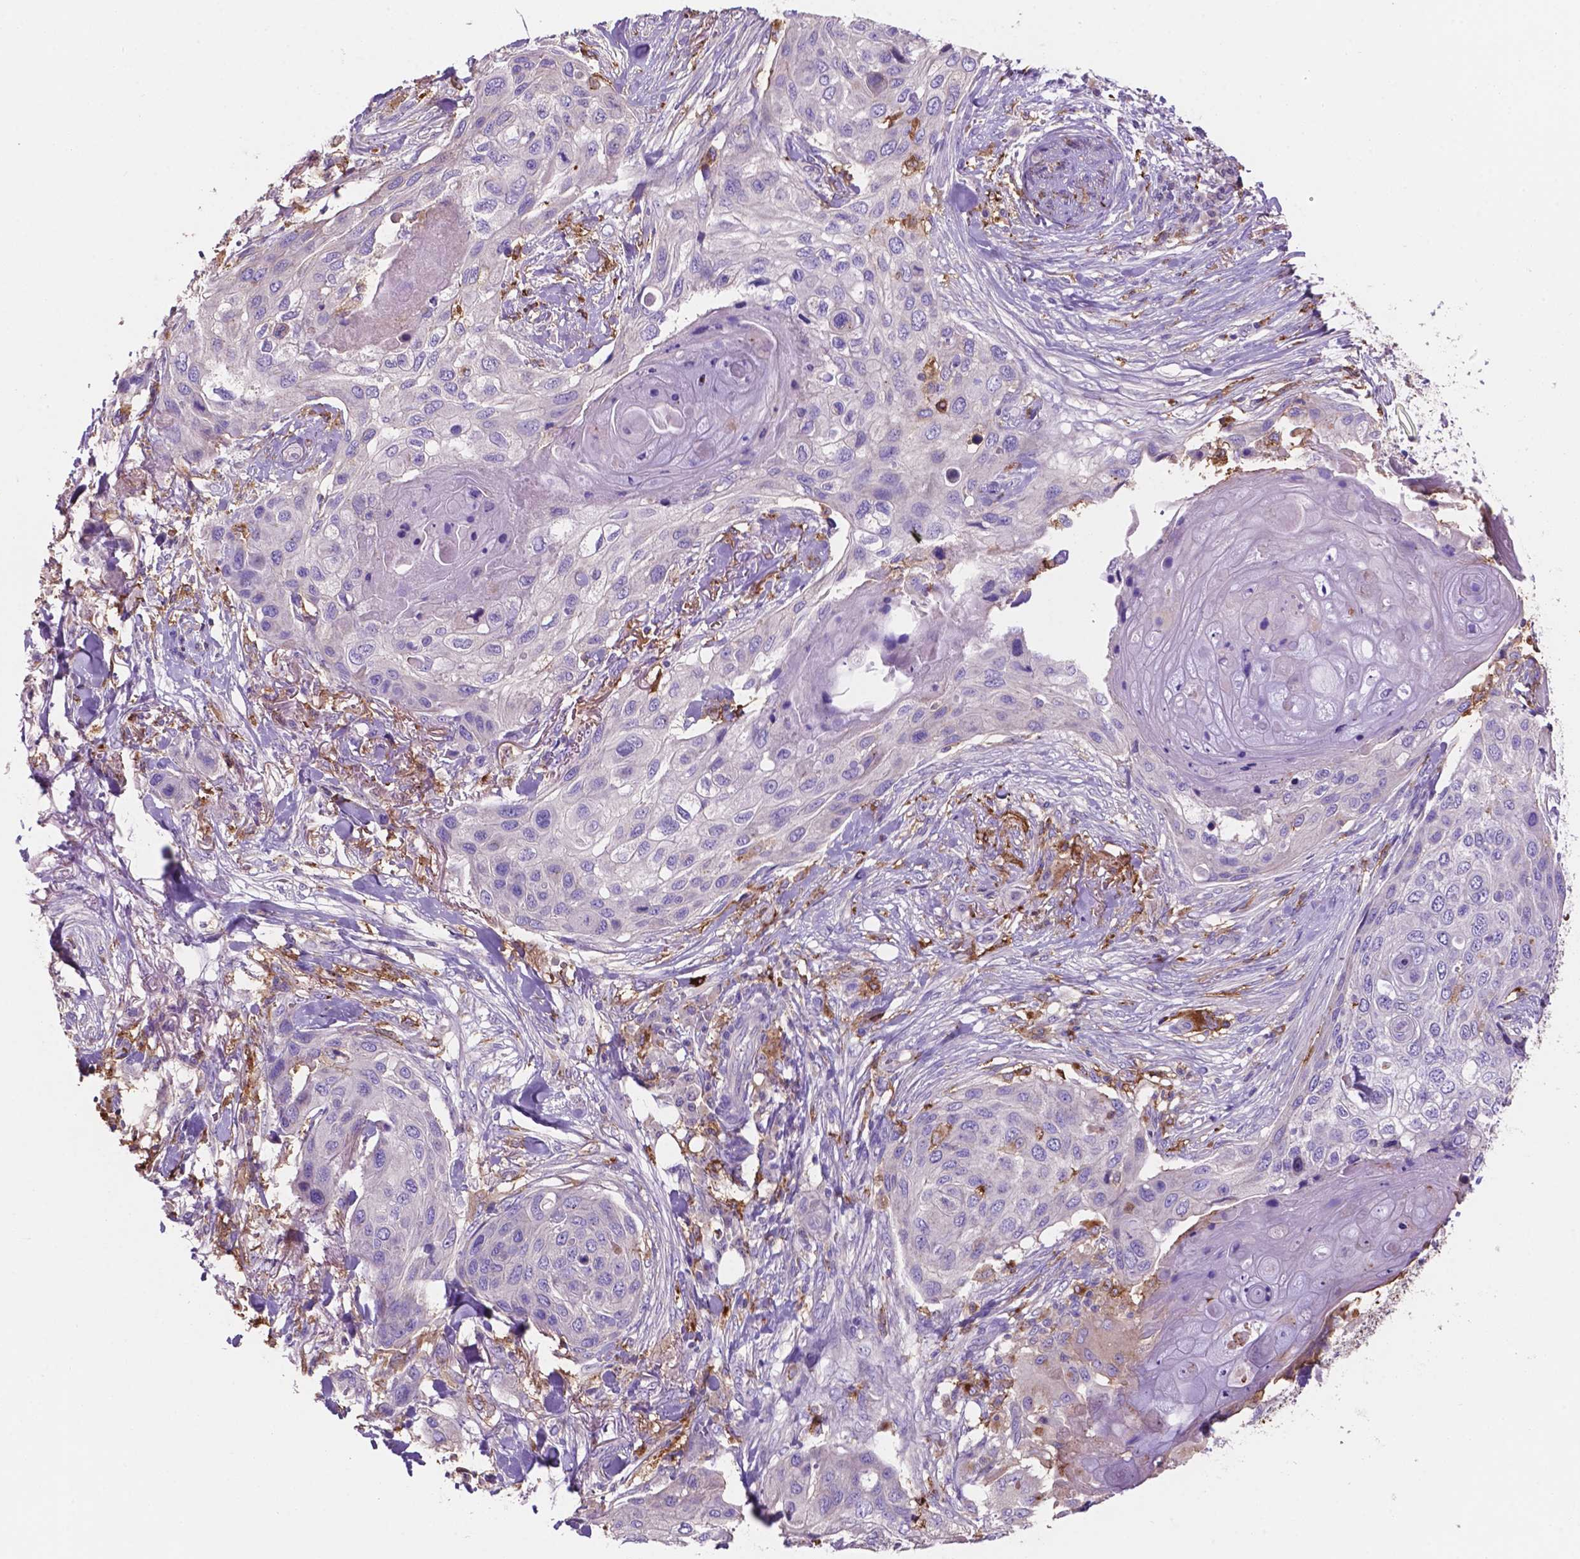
{"staining": {"intensity": "negative", "quantity": "none", "location": "none"}, "tissue": "skin cancer", "cell_type": "Tumor cells", "image_type": "cancer", "snomed": [{"axis": "morphology", "description": "Squamous cell carcinoma, NOS"}, {"axis": "topography", "description": "Skin"}], "caption": "Protein analysis of squamous cell carcinoma (skin) demonstrates no significant staining in tumor cells.", "gene": "MKRN2OS", "patient": {"sex": "female", "age": 87}}